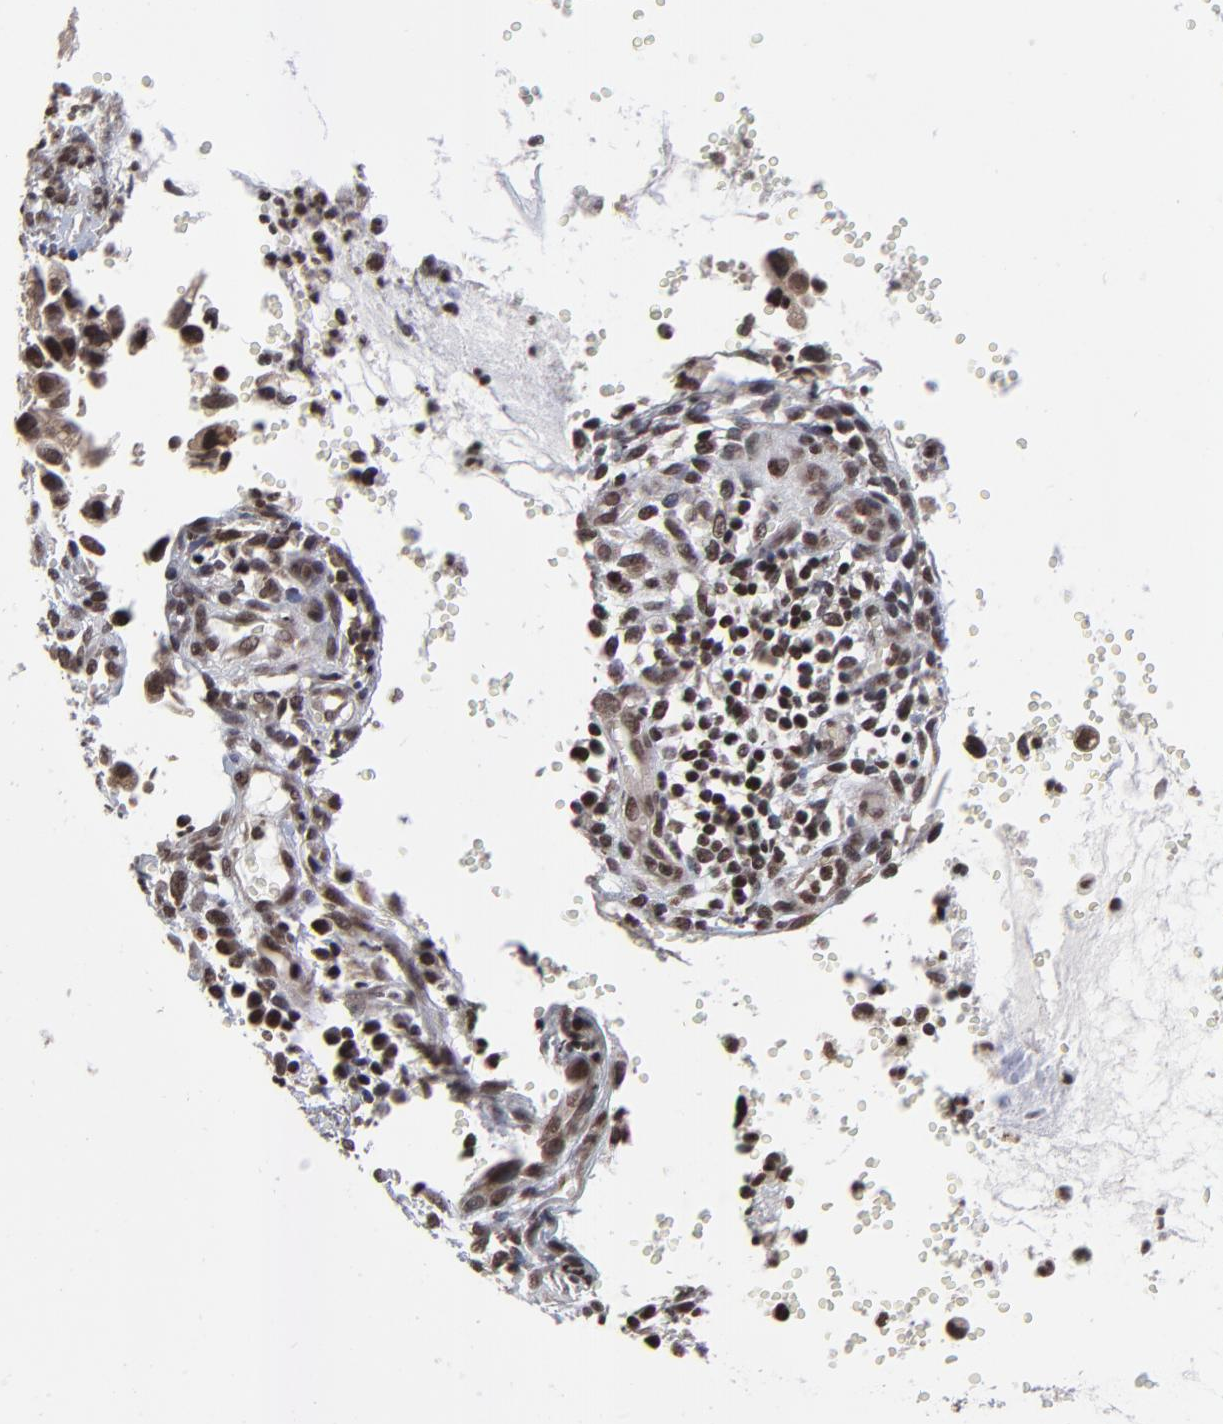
{"staining": {"intensity": "weak", "quantity": ">75%", "location": "cytoplasmic/membranous,nuclear"}, "tissue": "cervical cancer", "cell_type": "Tumor cells", "image_type": "cancer", "snomed": [{"axis": "morphology", "description": "Normal tissue, NOS"}, {"axis": "morphology", "description": "Squamous cell carcinoma, NOS"}, {"axis": "topography", "description": "Cervix"}], "caption": "Cervical cancer (squamous cell carcinoma) stained with a protein marker shows weak staining in tumor cells.", "gene": "ZNF777", "patient": {"sex": "female", "age": 45}}